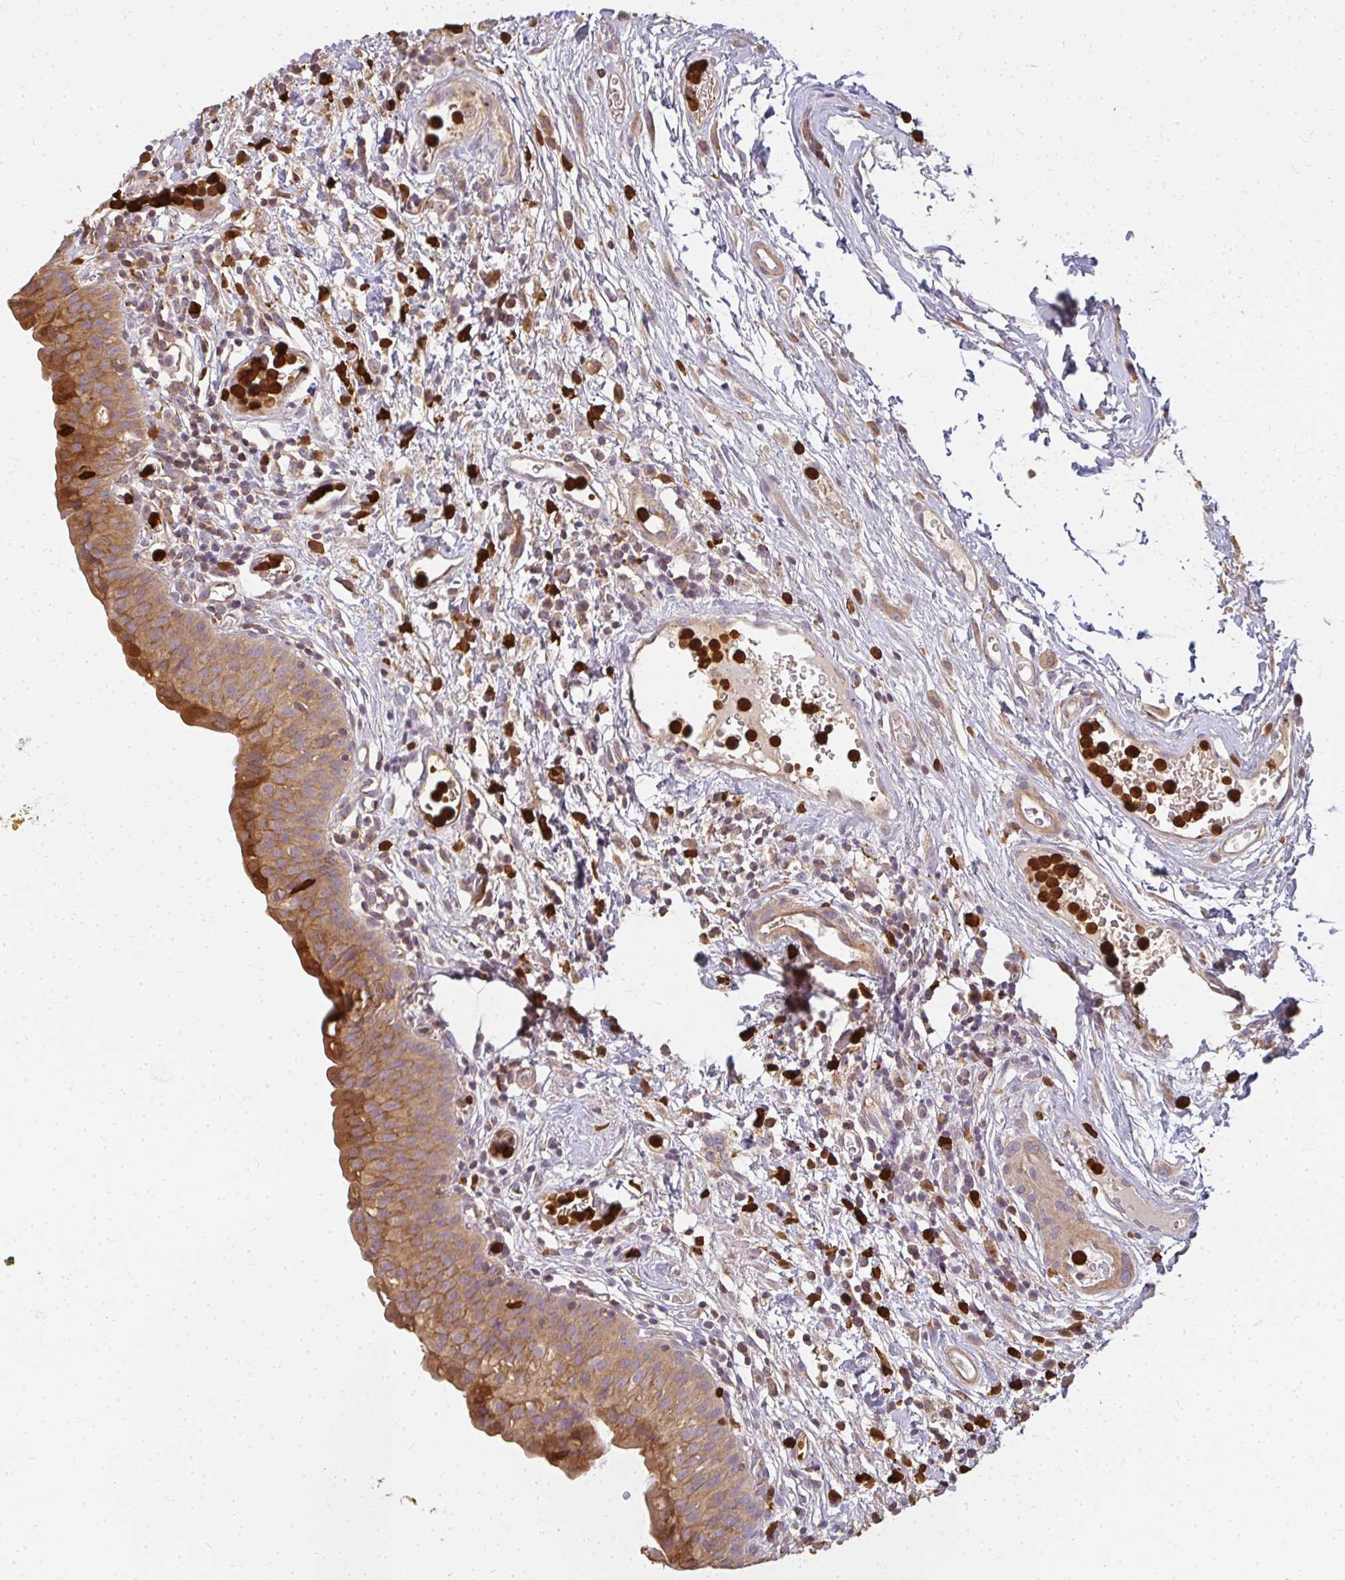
{"staining": {"intensity": "moderate", "quantity": ">75%", "location": "cytoplasmic/membranous"}, "tissue": "urinary bladder", "cell_type": "Urothelial cells", "image_type": "normal", "snomed": [{"axis": "morphology", "description": "Normal tissue, NOS"}, {"axis": "morphology", "description": "Inflammation, NOS"}, {"axis": "topography", "description": "Urinary bladder"}], "caption": "Protein staining by immunohistochemistry displays moderate cytoplasmic/membranous expression in approximately >75% of urothelial cells in benign urinary bladder.", "gene": "CNTRL", "patient": {"sex": "male", "age": 57}}